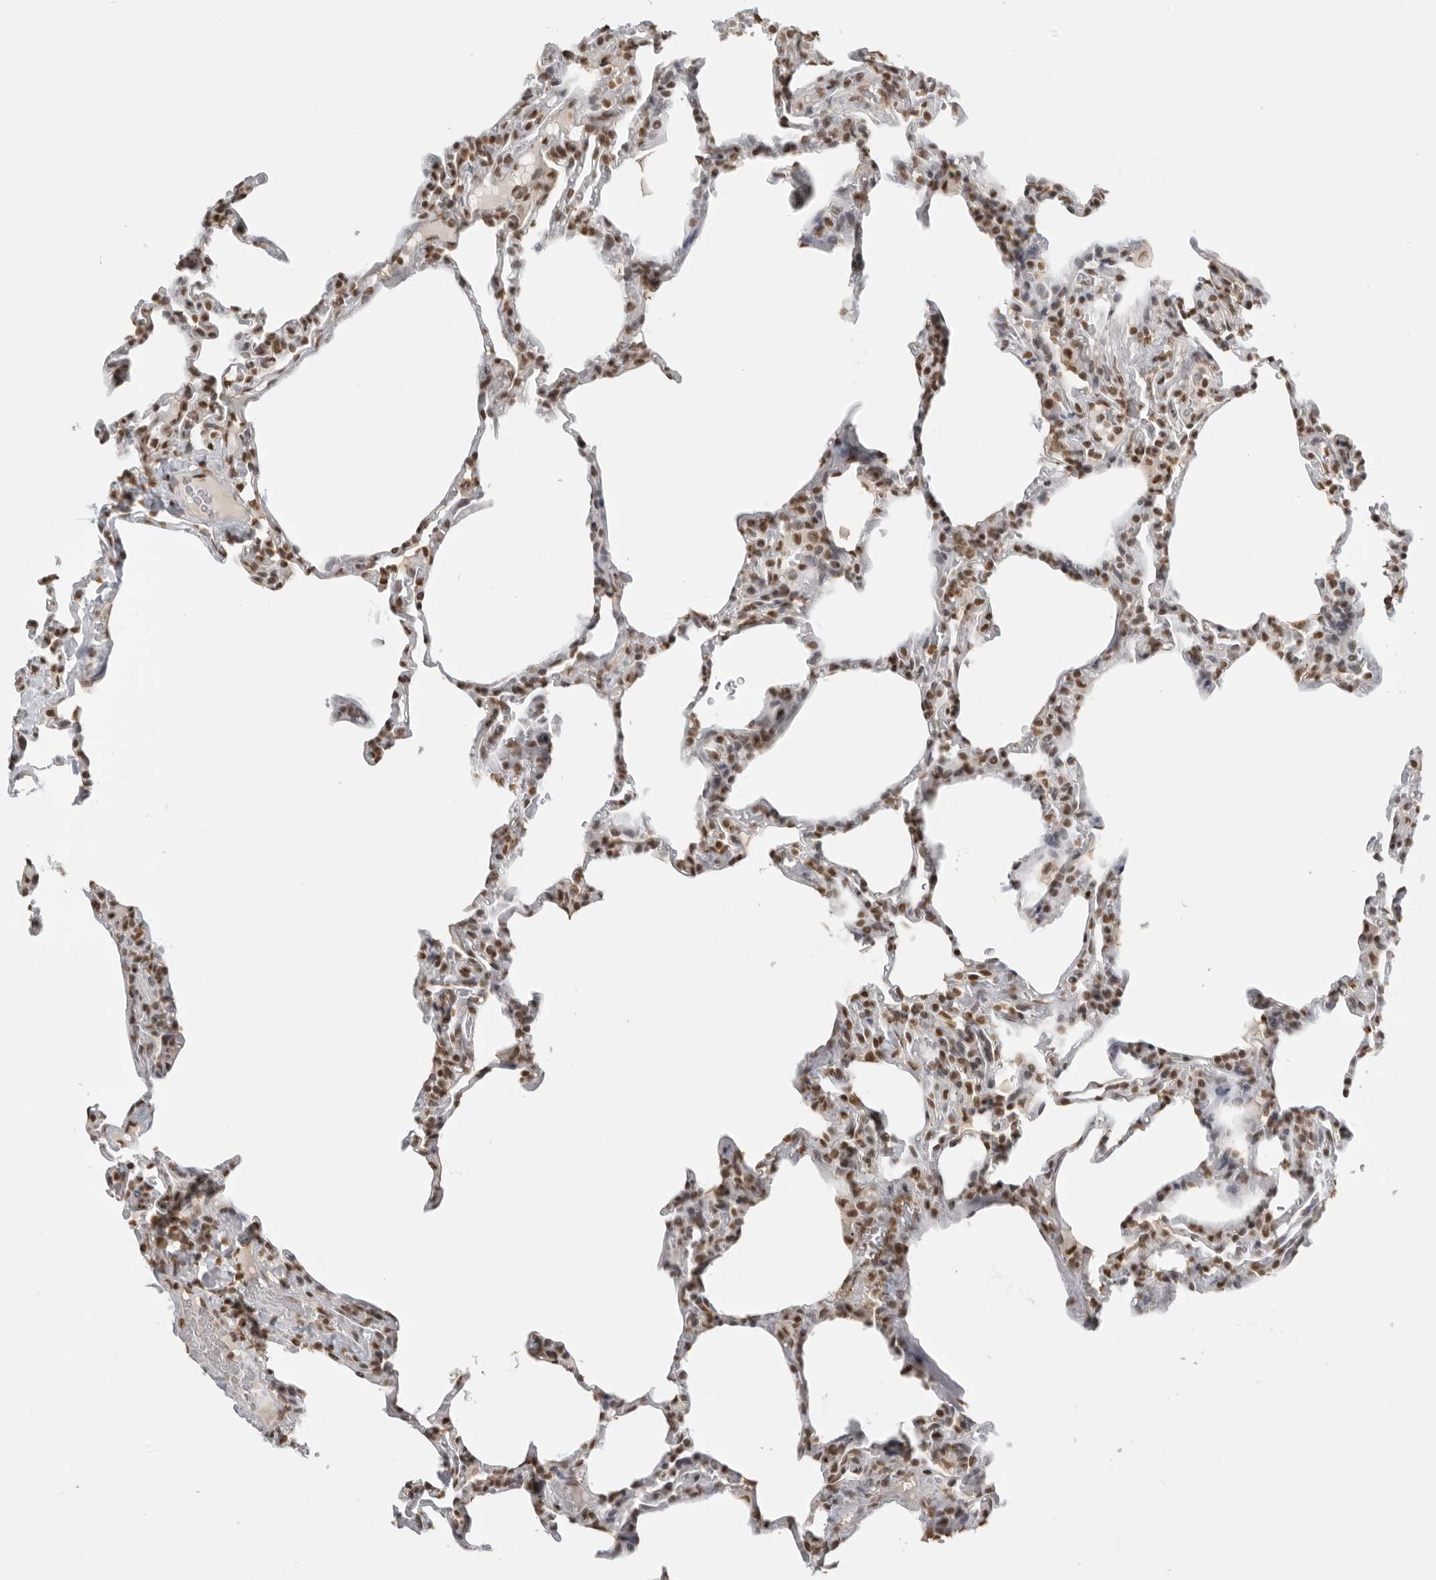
{"staining": {"intensity": "moderate", "quantity": "25%-75%", "location": "nuclear"}, "tissue": "lung", "cell_type": "Alveolar cells", "image_type": "normal", "snomed": [{"axis": "morphology", "description": "Normal tissue, NOS"}, {"axis": "topography", "description": "Lung"}], "caption": "This is a histology image of immunohistochemistry staining of benign lung, which shows moderate positivity in the nuclear of alveolar cells.", "gene": "RPA2", "patient": {"sex": "male", "age": 20}}